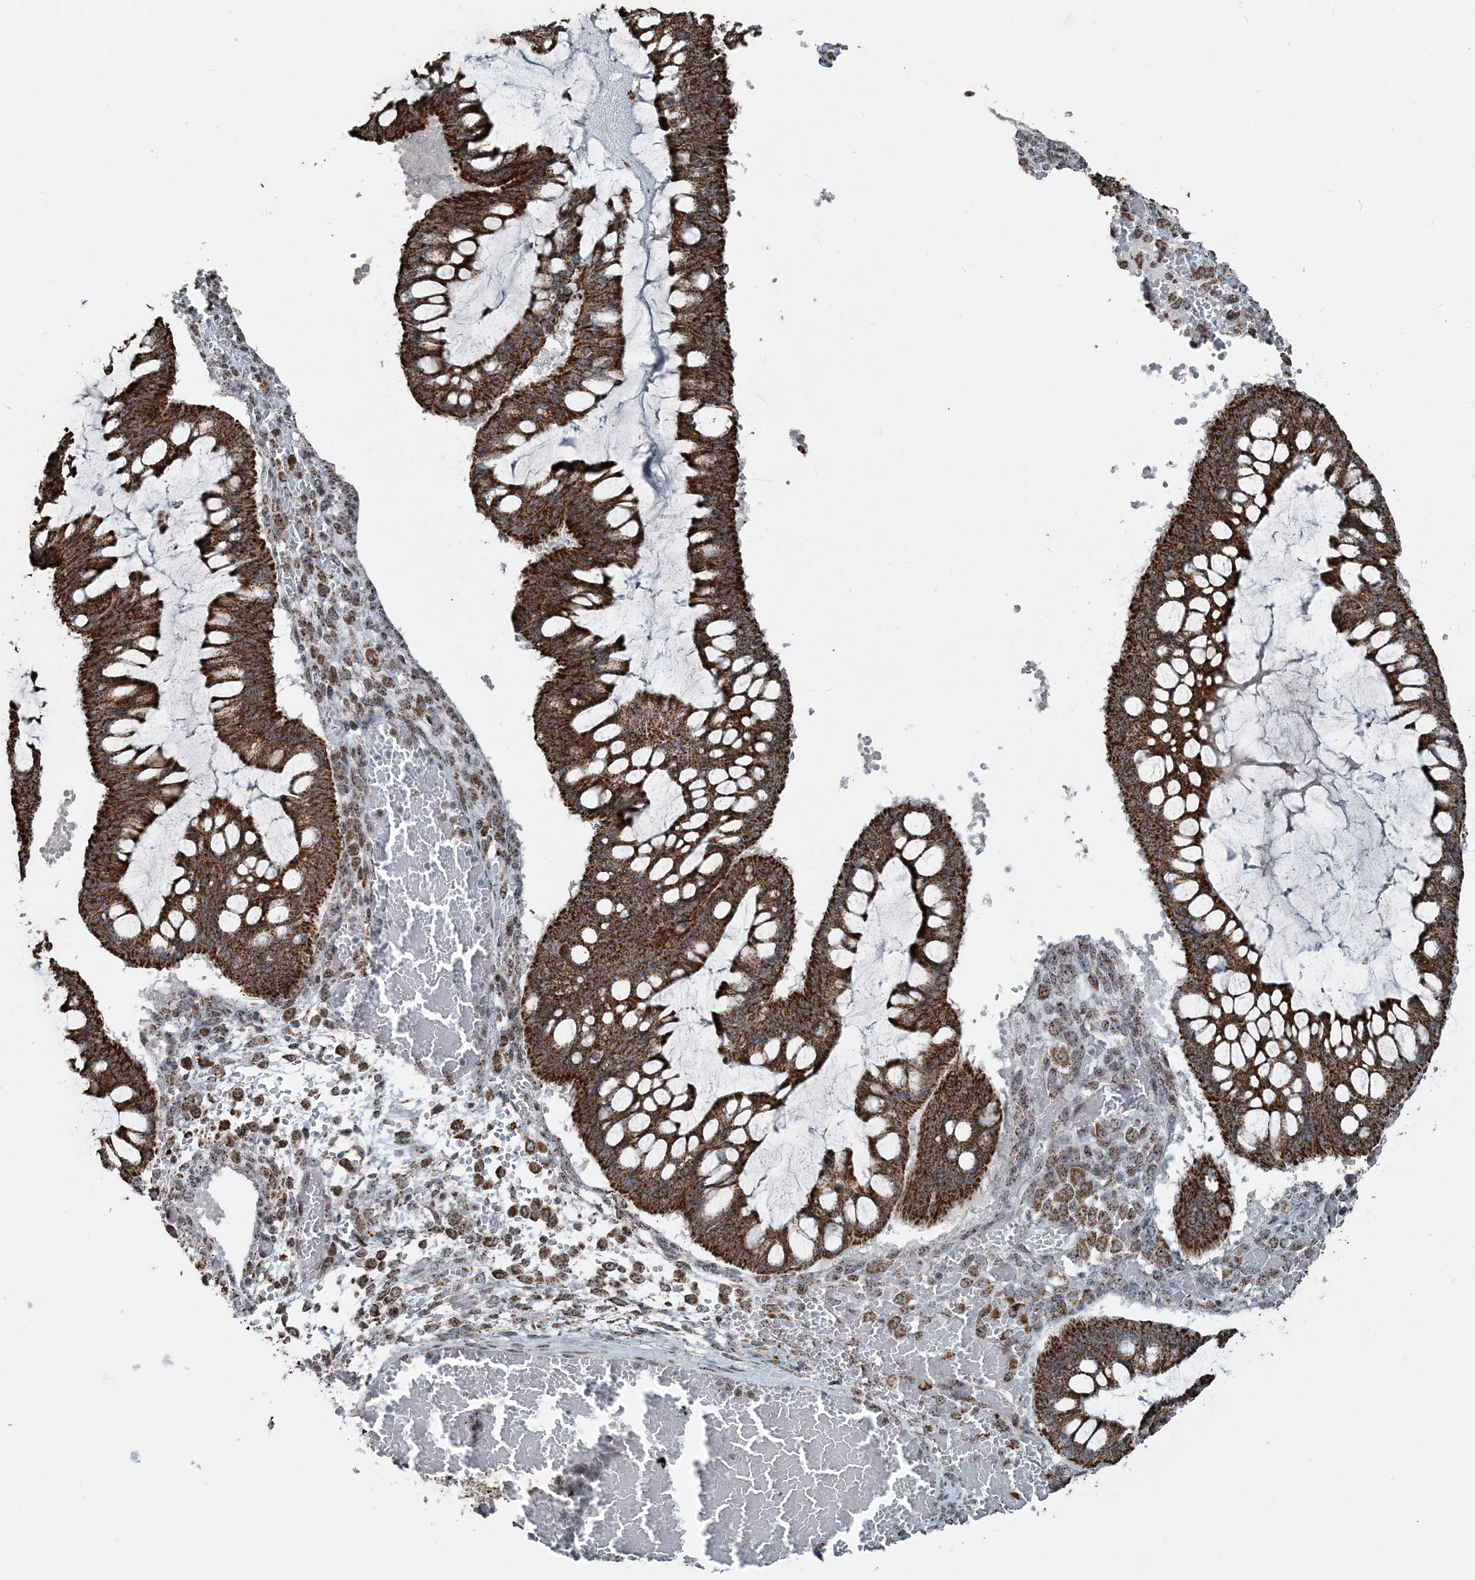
{"staining": {"intensity": "strong", "quantity": ">75%", "location": "cytoplasmic/membranous"}, "tissue": "ovarian cancer", "cell_type": "Tumor cells", "image_type": "cancer", "snomed": [{"axis": "morphology", "description": "Cystadenocarcinoma, mucinous, NOS"}, {"axis": "topography", "description": "Ovary"}], "caption": "Protein staining by immunohistochemistry (IHC) reveals strong cytoplasmic/membranous expression in approximately >75% of tumor cells in mucinous cystadenocarcinoma (ovarian). Nuclei are stained in blue.", "gene": "SUCLG1", "patient": {"sex": "female", "age": 73}}